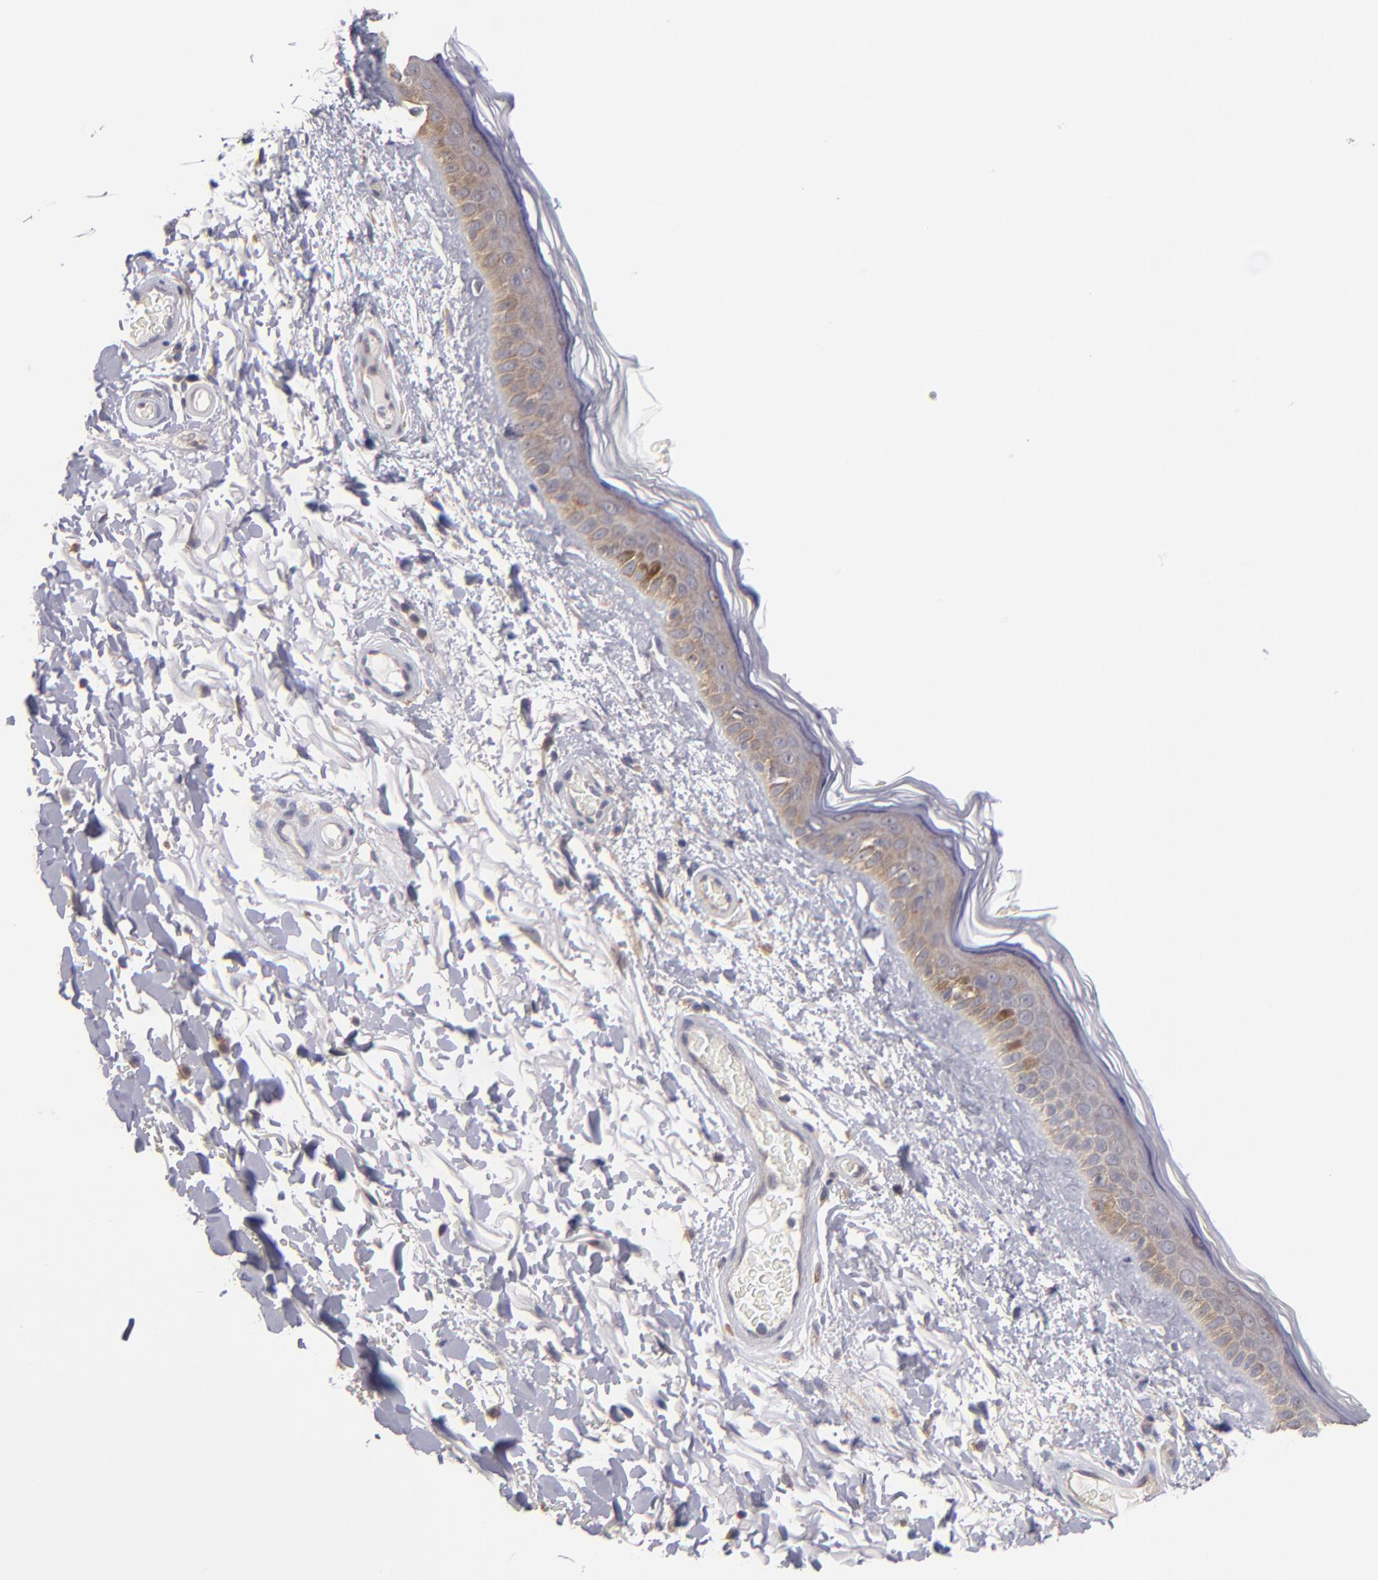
{"staining": {"intensity": "weak", "quantity": ">75%", "location": "cytoplasmic/membranous"}, "tissue": "skin", "cell_type": "Fibroblasts", "image_type": "normal", "snomed": [{"axis": "morphology", "description": "Normal tissue, NOS"}, {"axis": "topography", "description": "Skin"}], "caption": "High-power microscopy captured an immunohistochemistry (IHC) image of unremarkable skin, revealing weak cytoplasmic/membranous positivity in about >75% of fibroblasts.", "gene": "EIF3L", "patient": {"sex": "male", "age": 63}}